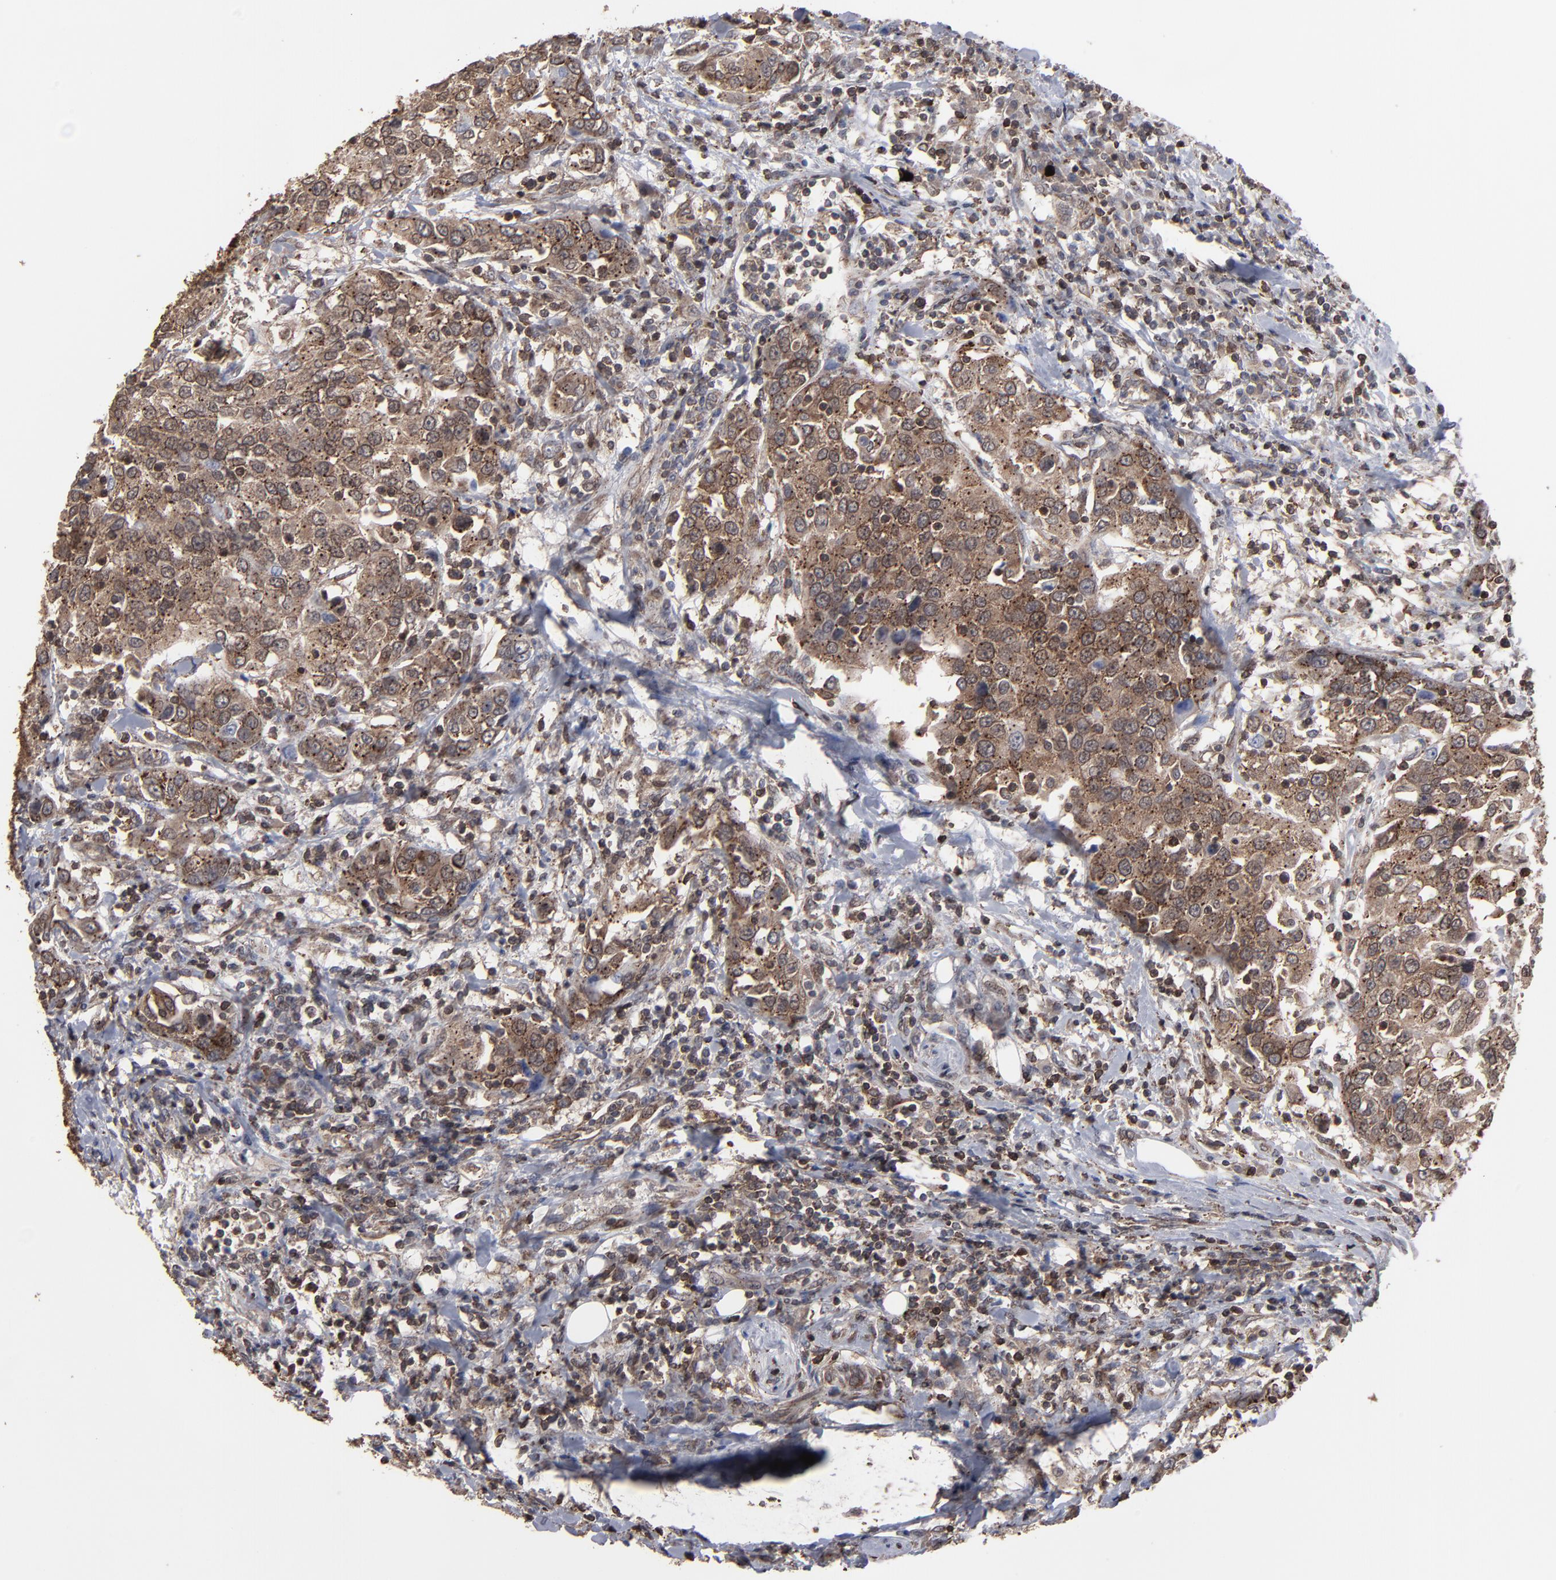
{"staining": {"intensity": "strong", "quantity": ">75%", "location": "cytoplasmic/membranous,nuclear"}, "tissue": "urothelial cancer", "cell_type": "Tumor cells", "image_type": "cancer", "snomed": [{"axis": "morphology", "description": "Urothelial carcinoma, High grade"}, {"axis": "topography", "description": "Urinary bladder"}], "caption": "This photomicrograph demonstrates immunohistochemistry staining of human high-grade urothelial carcinoma, with high strong cytoplasmic/membranous and nuclear staining in about >75% of tumor cells.", "gene": "KIAA2026", "patient": {"sex": "female", "age": 80}}